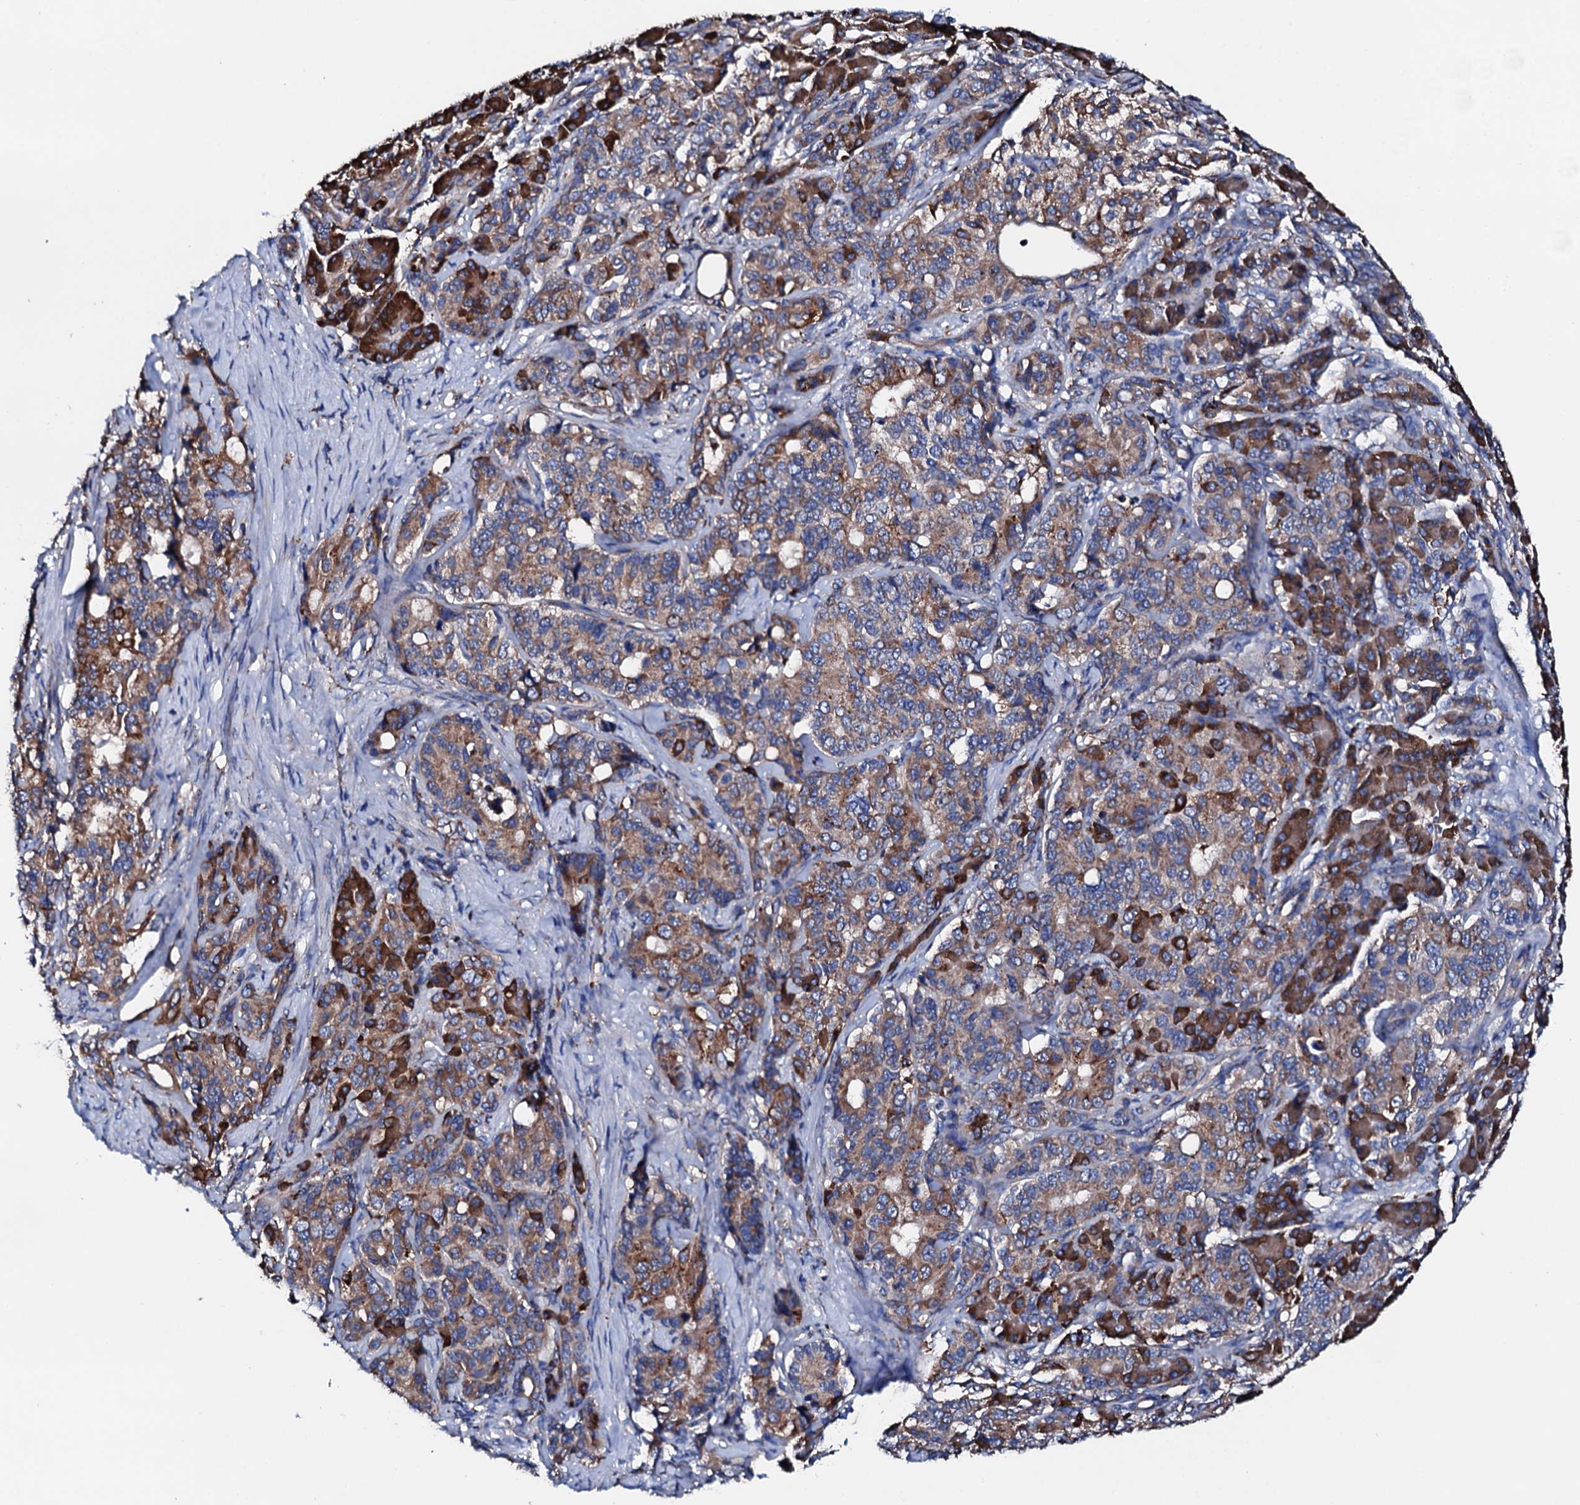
{"staining": {"intensity": "moderate", "quantity": ">75%", "location": "cytoplasmic/membranous"}, "tissue": "pancreatic cancer", "cell_type": "Tumor cells", "image_type": "cancer", "snomed": [{"axis": "morphology", "description": "Adenocarcinoma, NOS"}, {"axis": "topography", "description": "Pancreas"}], "caption": "DAB immunohistochemical staining of human pancreatic adenocarcinoma displays moderate cytoplasmic/membranous protein positivity in approximately >75% of tumor cells.", "gene": "AMDHD1", "patient": {"sex": "female", "age": 74}}